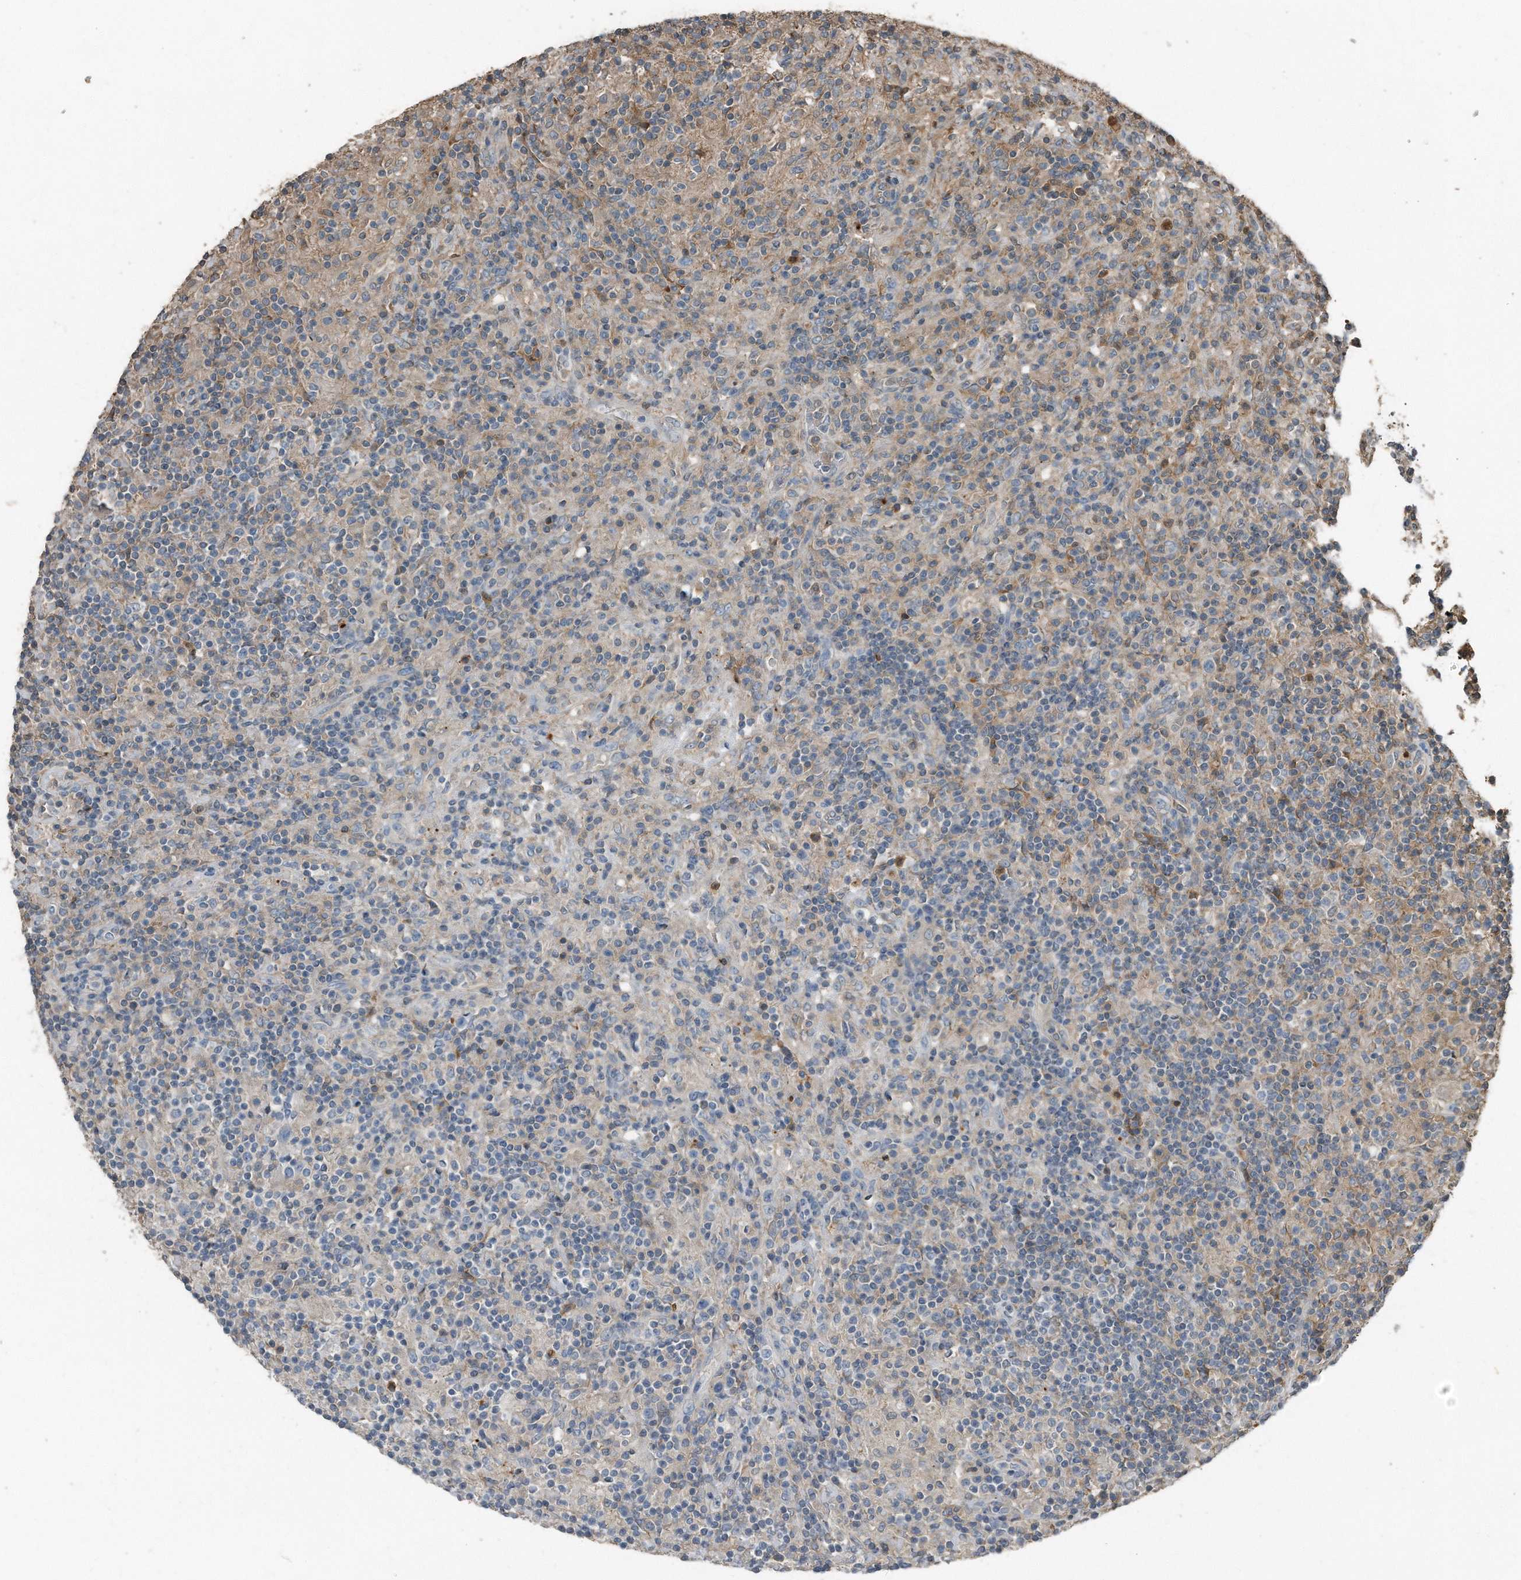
{"staining": {"intensity": "negative", "quantity": "none", "location": "none"}, "tissue": "lymphoma", "cell_type": "Tumor cells", "image_type": "cancer", "snomed": [{"axis": "morphology", "description": "Hodgkin's disease, NOS"}, {"axis": "topography", "description": "Lymph node"}], "caption": "Immunohistochemistry image of human Hodgkin's disease stained for a protein (brown), which reveals no positivity in tumor cells.", "gene": "C9", "patient": {"sex": "male", "age": 70}}